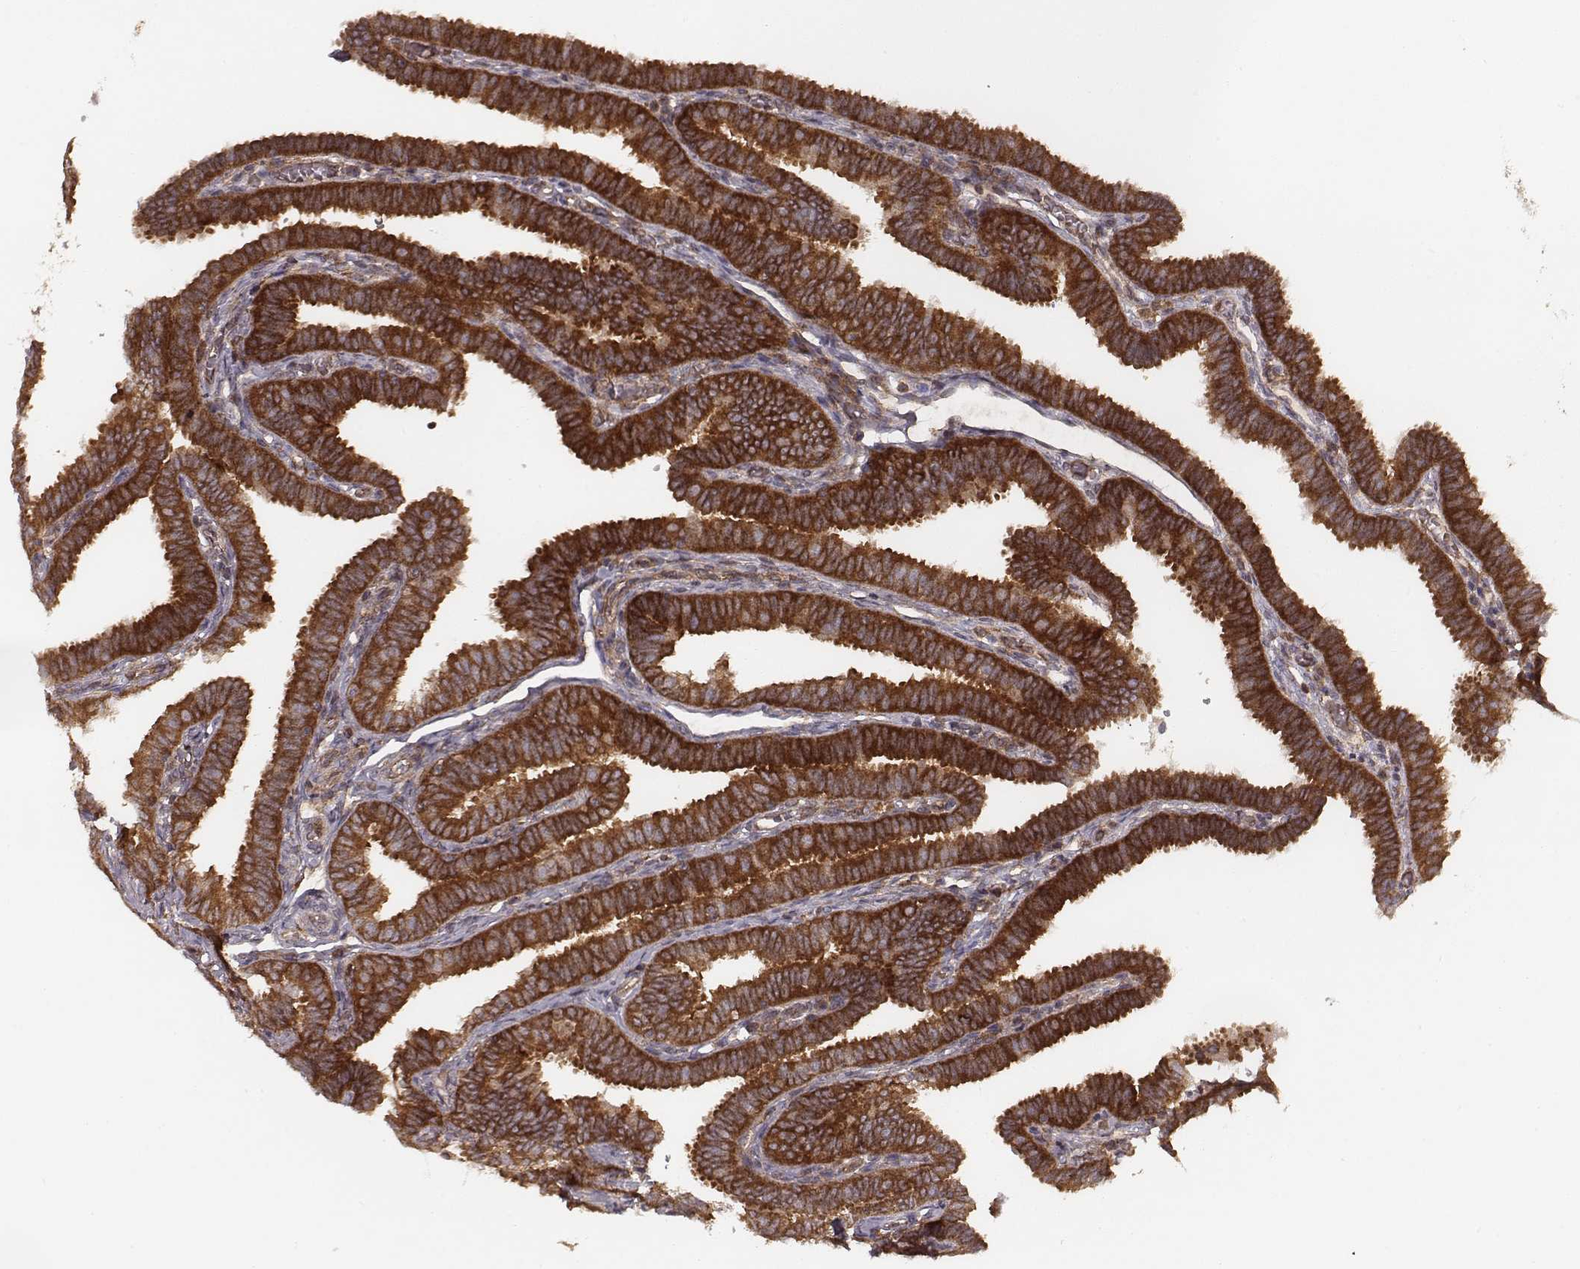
{"staining": {"intensity": "strong", "quantity": ">75%", "location": "cytoplasmic/membranous"}, "tissue": "fallopian tube", "cell_type": "Glandular cells", "image_type": "normal", "snomed": [{"axis": "morphology", "description": "Normal tissue, NOS"}, {"axis": "topography", "description": "Fallopian tube"}], "caption": "A high-resolution histopathology image shows immunohistochemistry (IHC) staining of benign fallopian tube, which demonstrates strong cytoplasmic/membranous positivity in approximately >75% of glandular cells.", "gene": "VPS26A", "patient": {"sex": "female", "age": 25}}